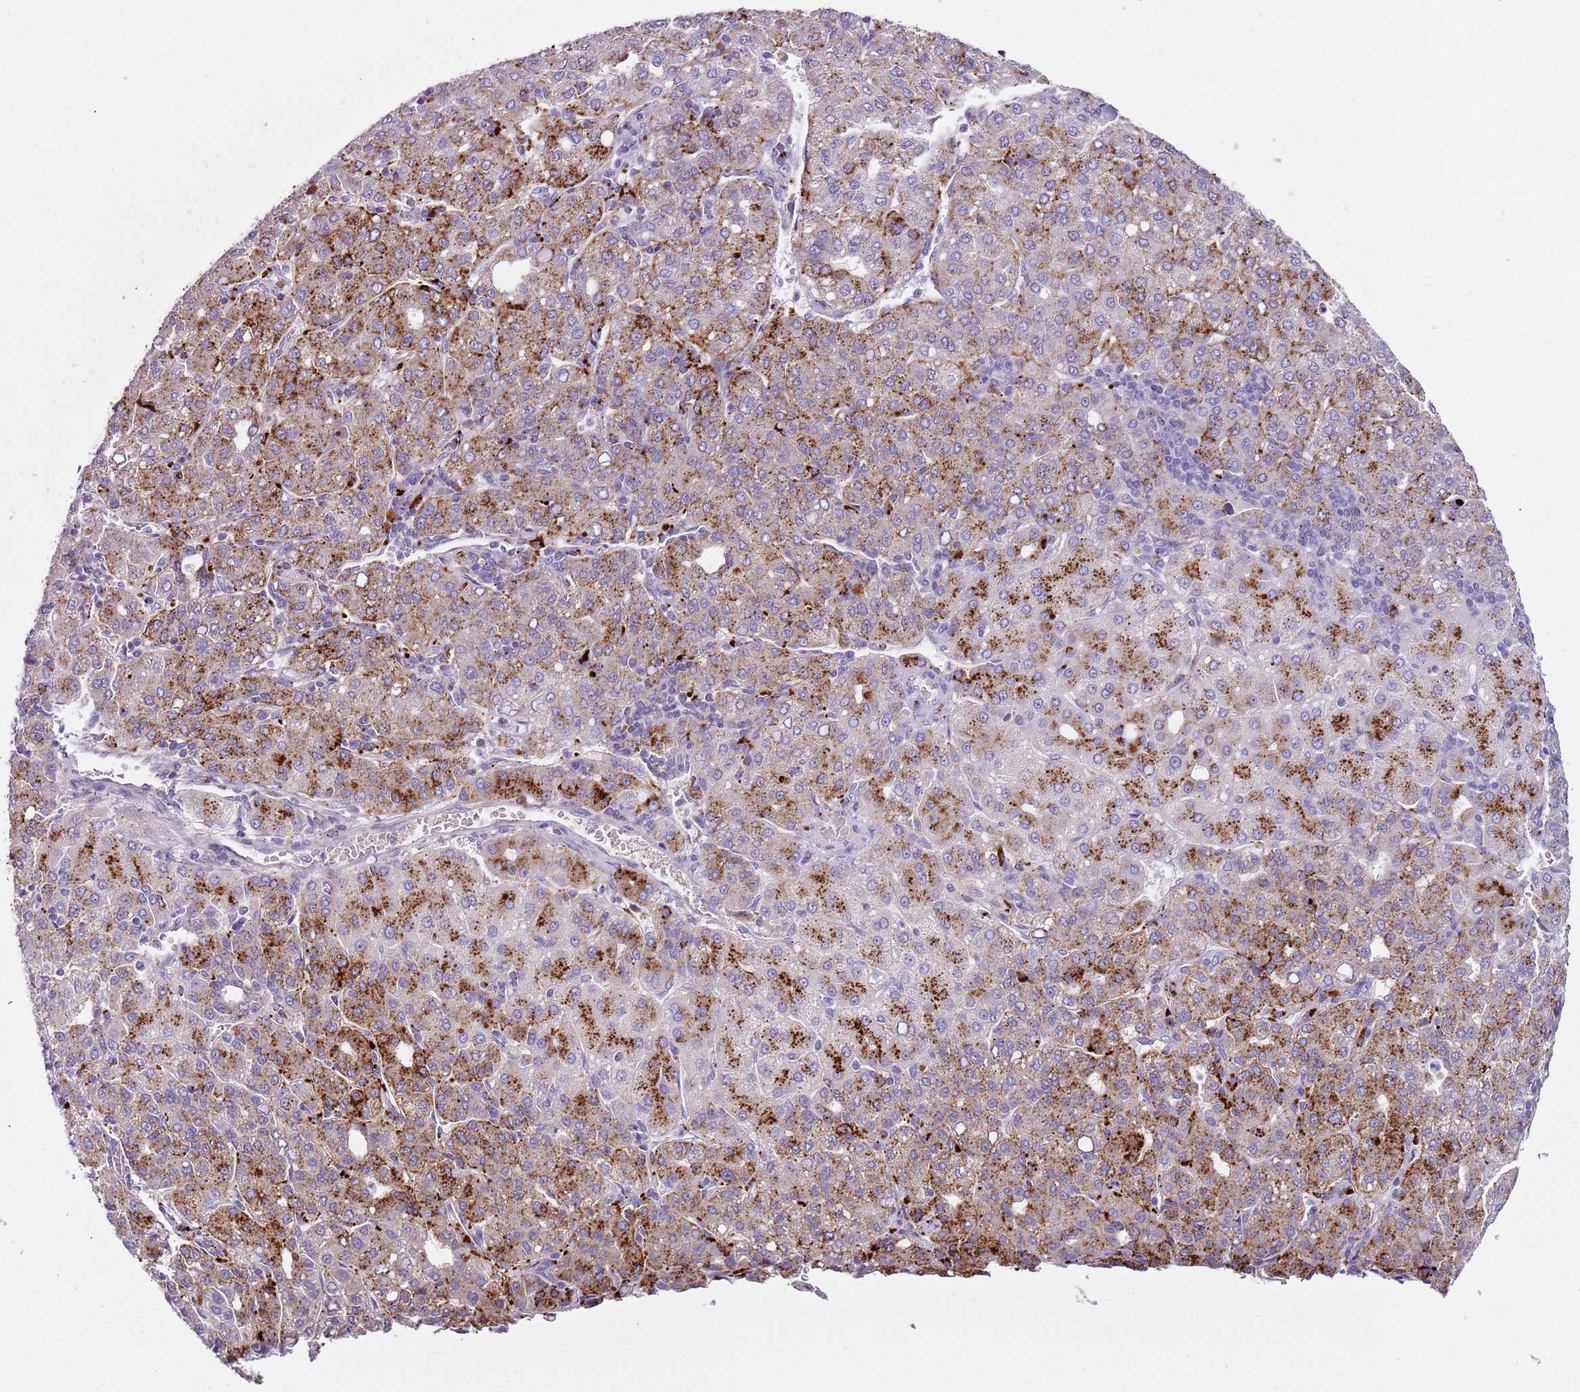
{"staining": {"intensity": "strong", "quantity": "25%-75%", "location": "cytoplasmic/membranous"}, "tissue": "liver cancer", "cell_type": "Tumor cells", "image_type": "cancer", "snomed": [{"axis": "morphology", "description": "Carcinoma, Hepatocellular, NOS"}, {"axis": "topography", "description": "Liver"}], "caption": "Human liver hepatocellular carcinoma stained for a protein (brown) displays strong cytoplasmic/membranous positive staining in approximately 25%-75% of tumor cells.", "gene": "LRRN3", "patient": {"sex": "male", "age": 65}}